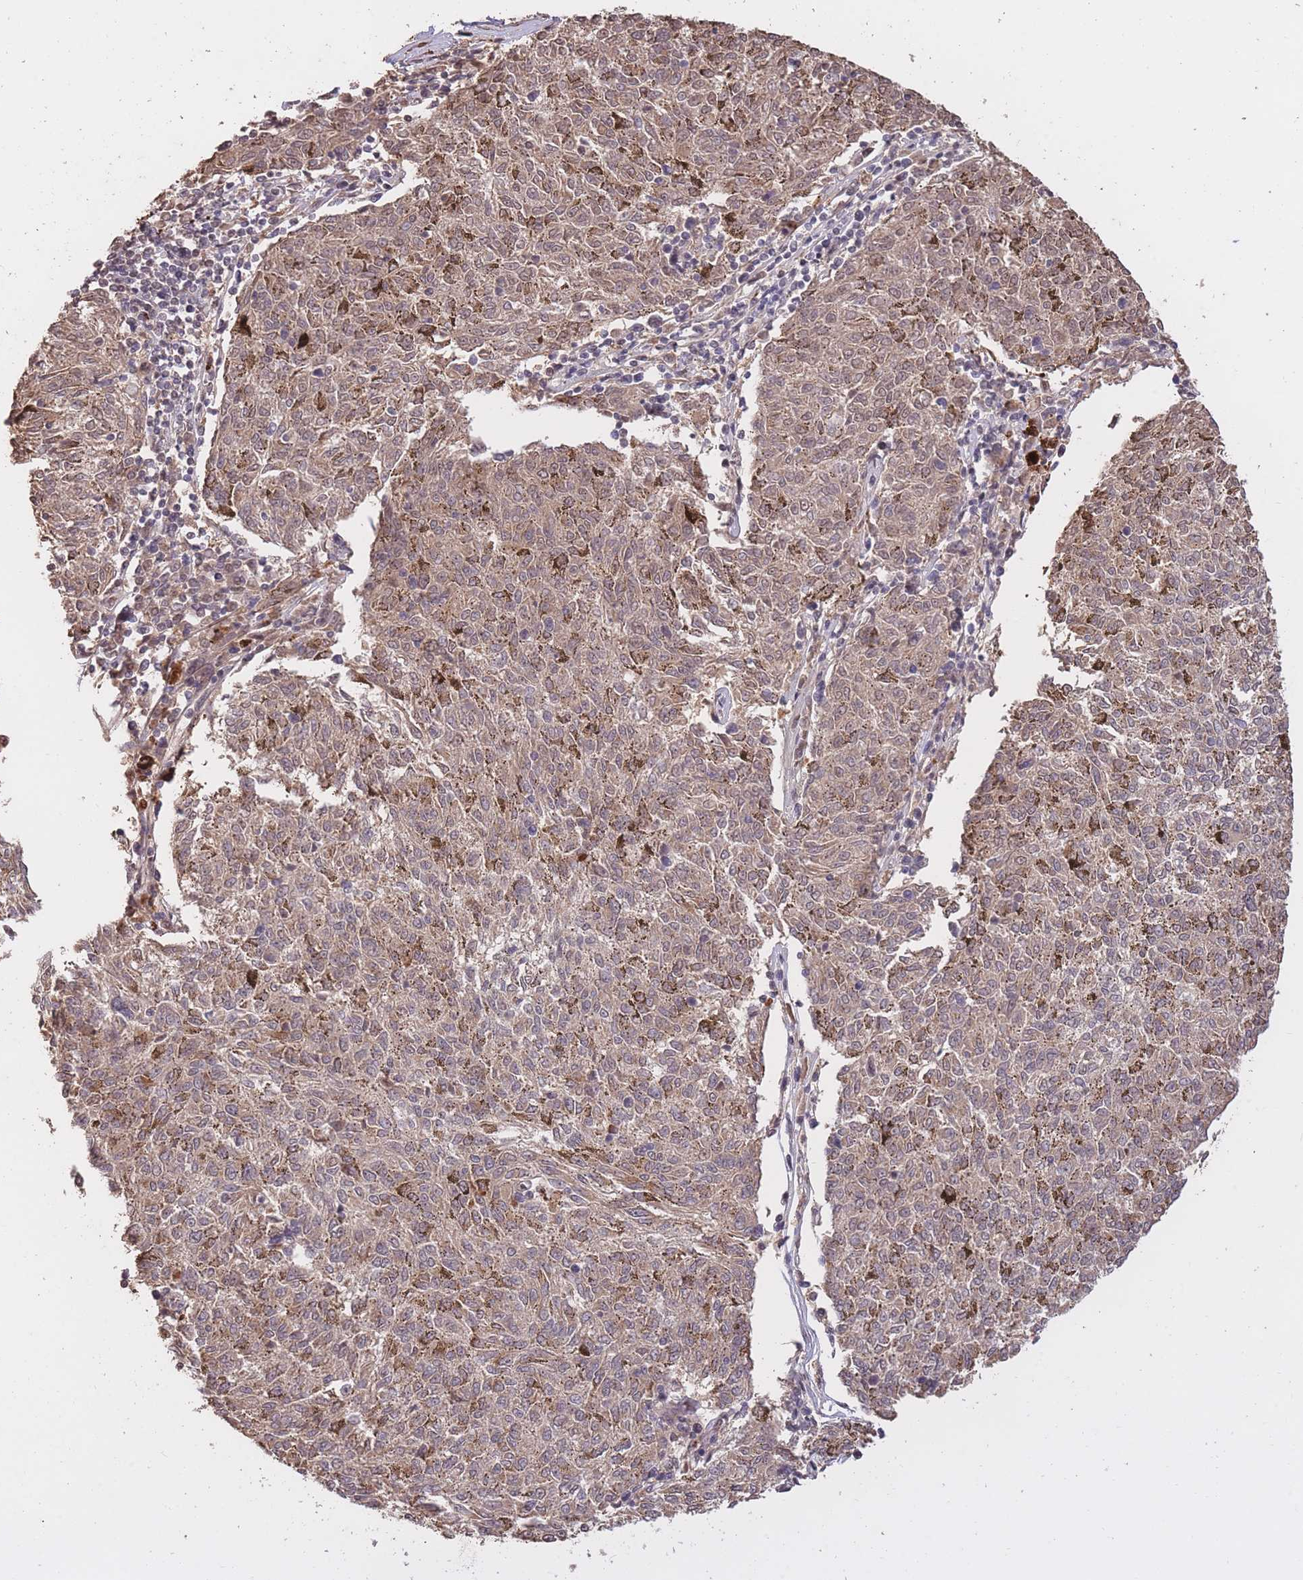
{"staining": {"intensity": "weak", "quantity": ">75%", "location": "cytoplasmic/membranous"}, "tissue": "melanoma", "cell_type": "Tumor cells", "image_type": "cancer", "snomed": [{"axis": "morphology", "description": "Malignant melanoma, NOS"}, {"axis": "topography", "description": "Skin"}], "caption": "Immunohistochemical staining of melanoma demonstrates weak cytoplasmic/membranous protein expression in about >75% of tumor cells.", "gene": "RGS14", "patient": {"sex": "female", "age": 72}}